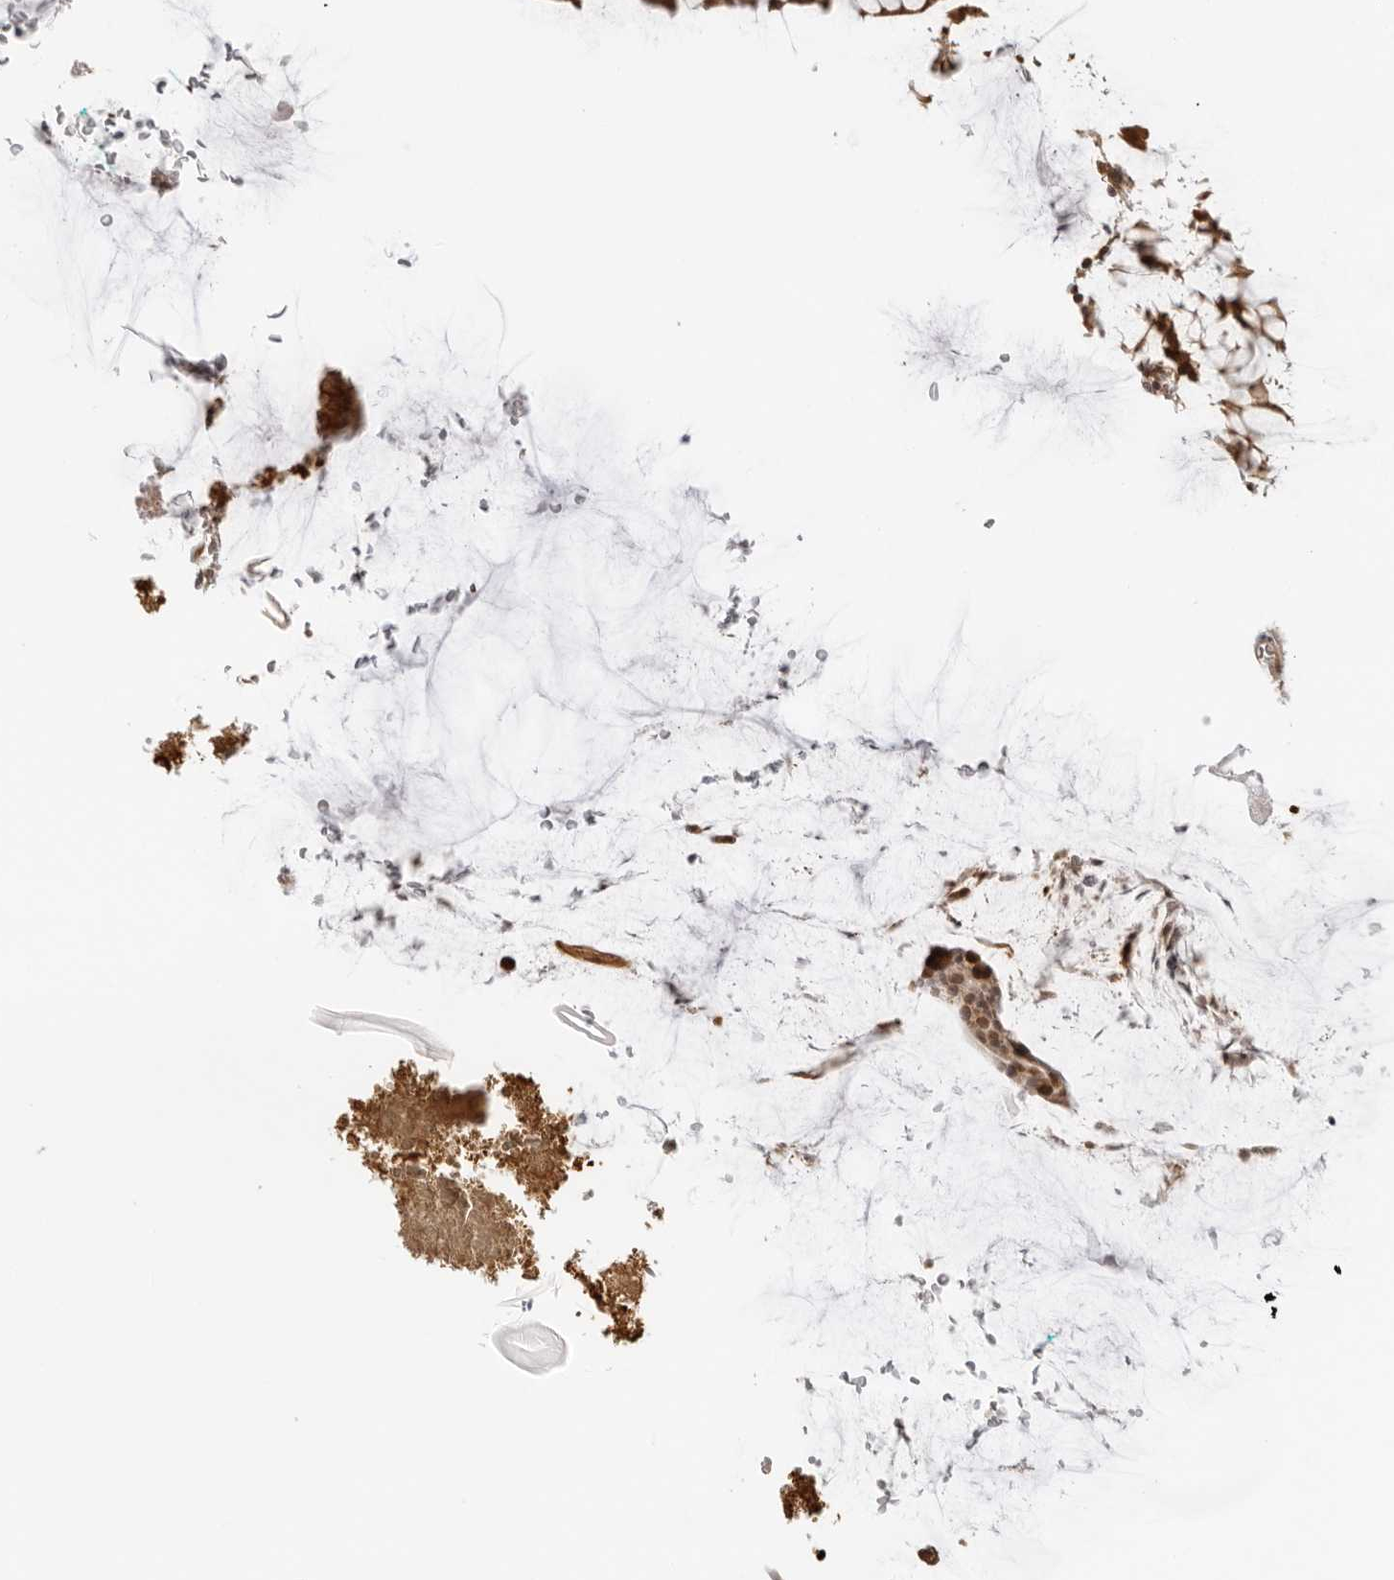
{"staining": {"intensity": "strong", "quantity": ">75%", "location": "cytoplasmic/membranous"}, "tissue": "rectum", "cell_type": "Glandular cells", "image_type": "normal", "snomed": [{"axis": "morphology", "description": "Normal tissue, NOS"}, {"axis": "topography", "description": "Rectum"}], "caption": "Glandular cells show high levels of strong cytoplasmic/membranous expression in approximately >75% of cells in benign human rectum.", "gene": "PRRC2C", "patient": {"sex": "male", "age": 51}}